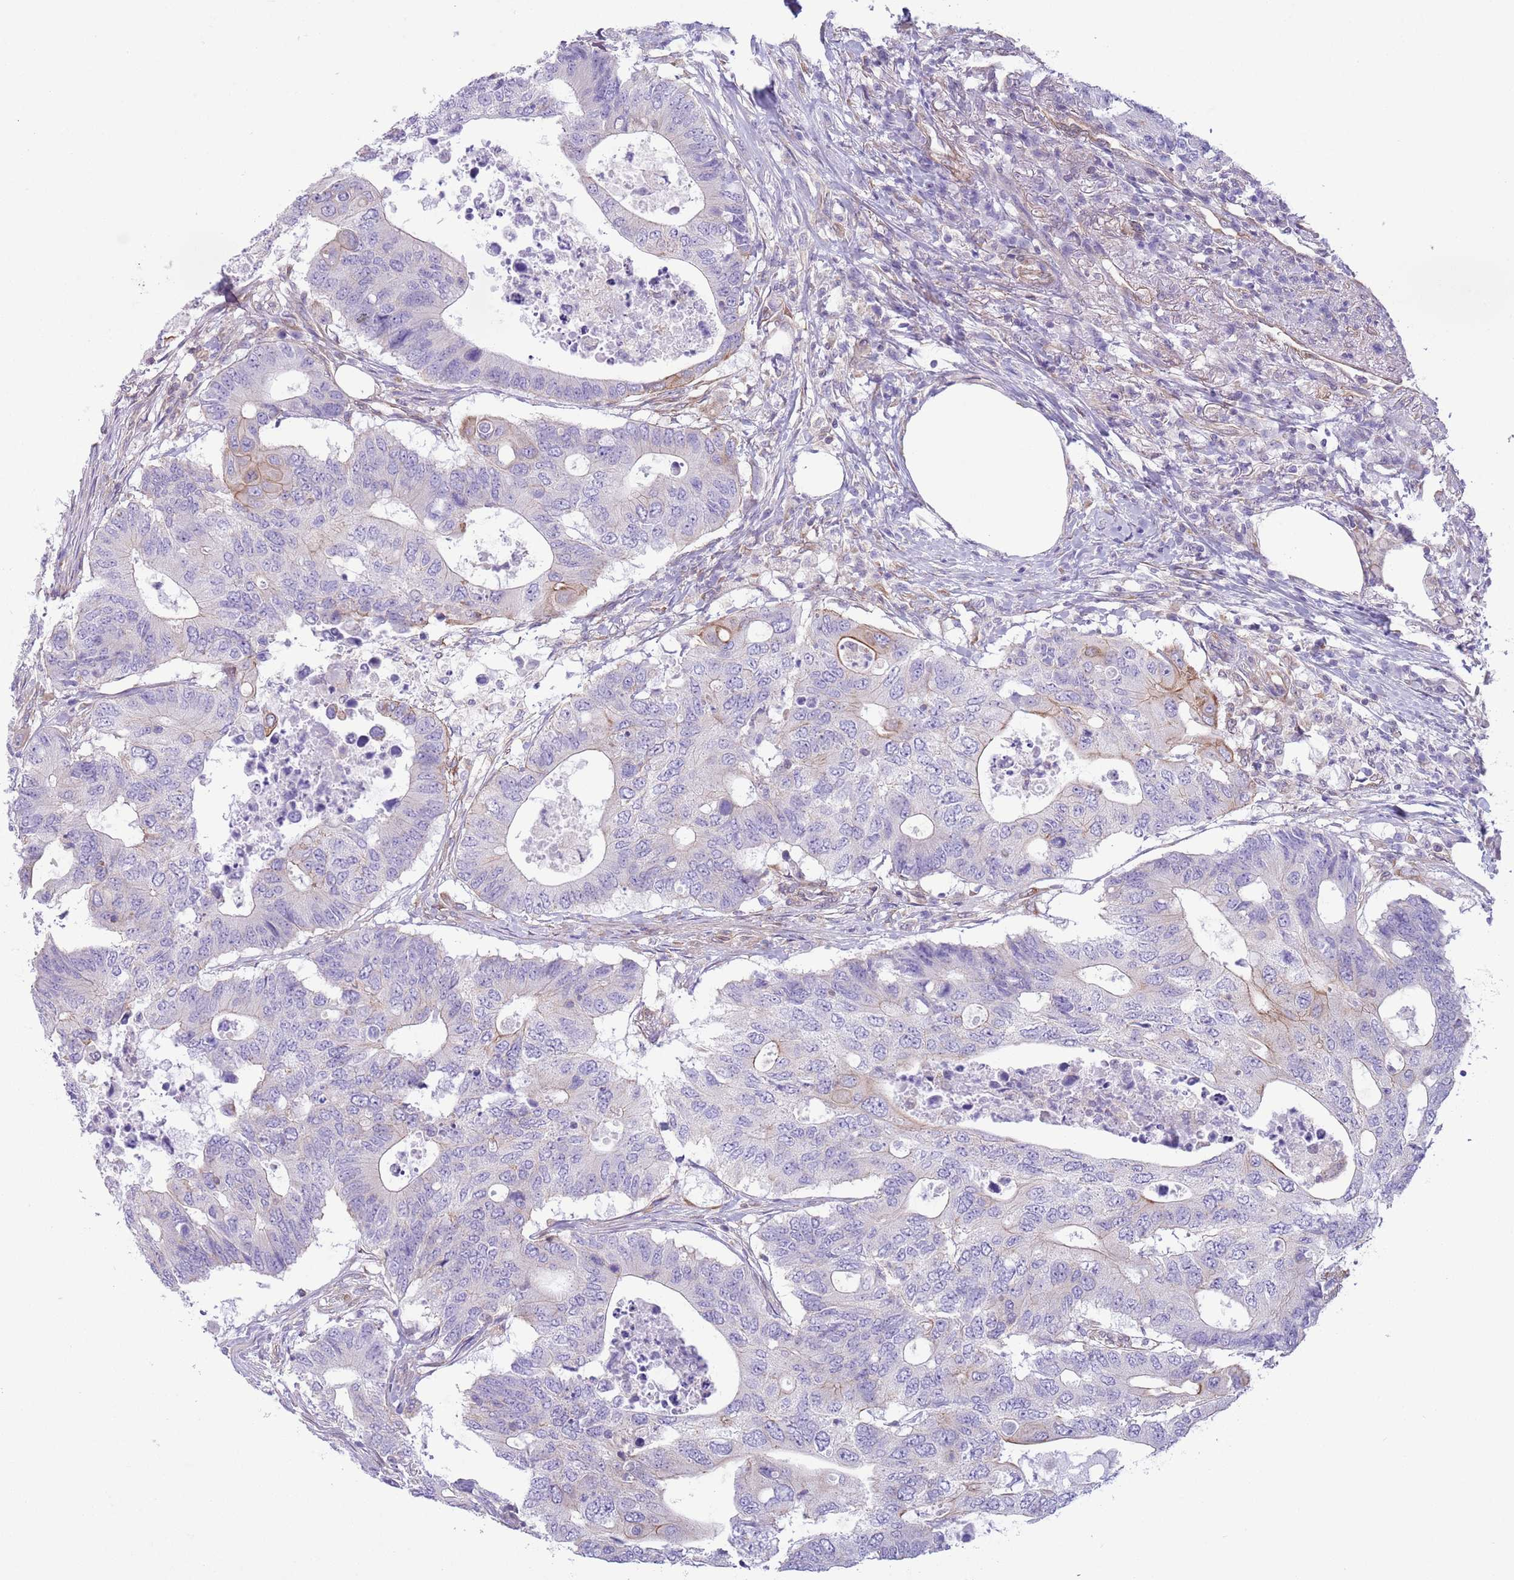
{"staining": {"intensity": "moderate", "quantity": "<25%", "location": "cytoplasmic/membranous"}, "tissue": "colorectal cancer", "cell_type": "Tumor cells", "image_type": "cancer", "snomed": [{"axis": "morphology", "description": "Adenocarcinoma, NOS"}, {"axis": "topography", "description": "Colon"}], "caption": "This photomicrograph reveals immunohistochemistry staining of human colorectal cancer, with low moderate cytoplasmic/membranous staining in about <25% of tumor cells.", "gene": "RBP3", "patient": {"sex": "male", "age": 71}}